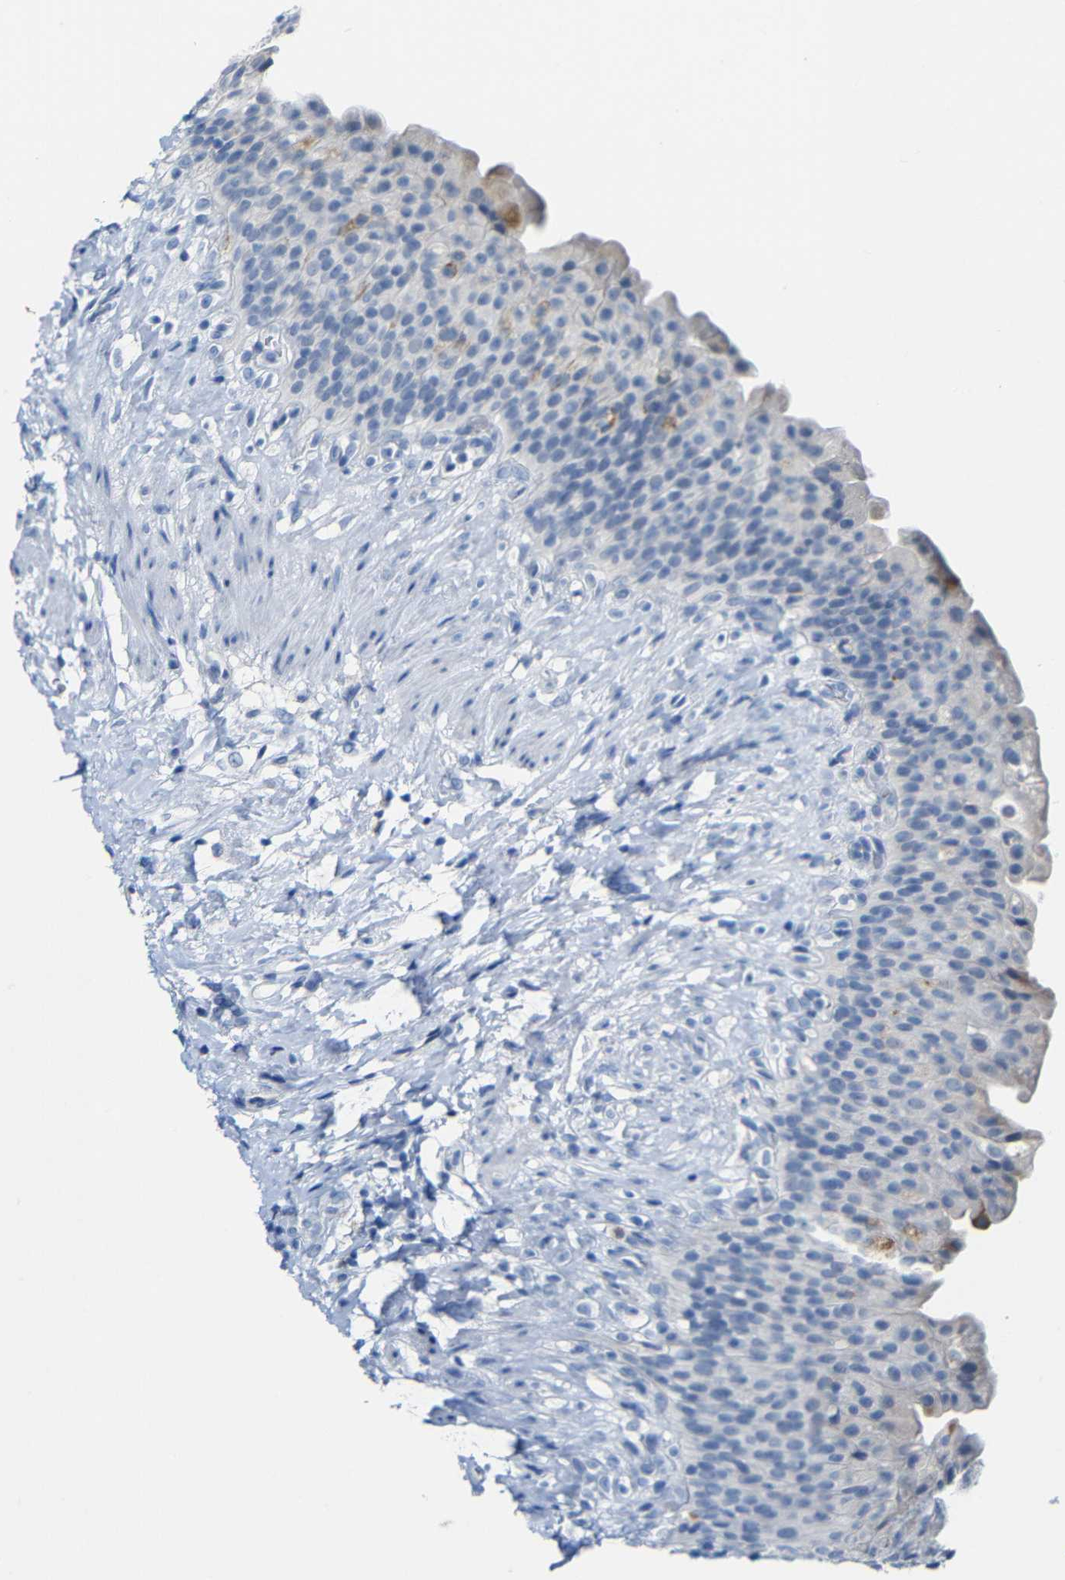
{"staining": {"intensity": "moderate", "quantity": "<25%", "location": "cytoplasmic/membranous"}, "tissue": "urinary bladder", "cell_type": "Urothelial cells", "image_type": "normal", "snomed": [{"axis": "morphology", "description": "Normal tissue, NOS"}, {"axis": "topography", "description": "Urinary bladder"}], "caption": "About <25% of urothelial cells in unremarkable human urinary bladder display moderate cytoplasmic/membranous protein positivity as visualized by brown immunohistochemical staining.", "gene": "C15orf48", "patient": {"sex": "female", "age": 79}}